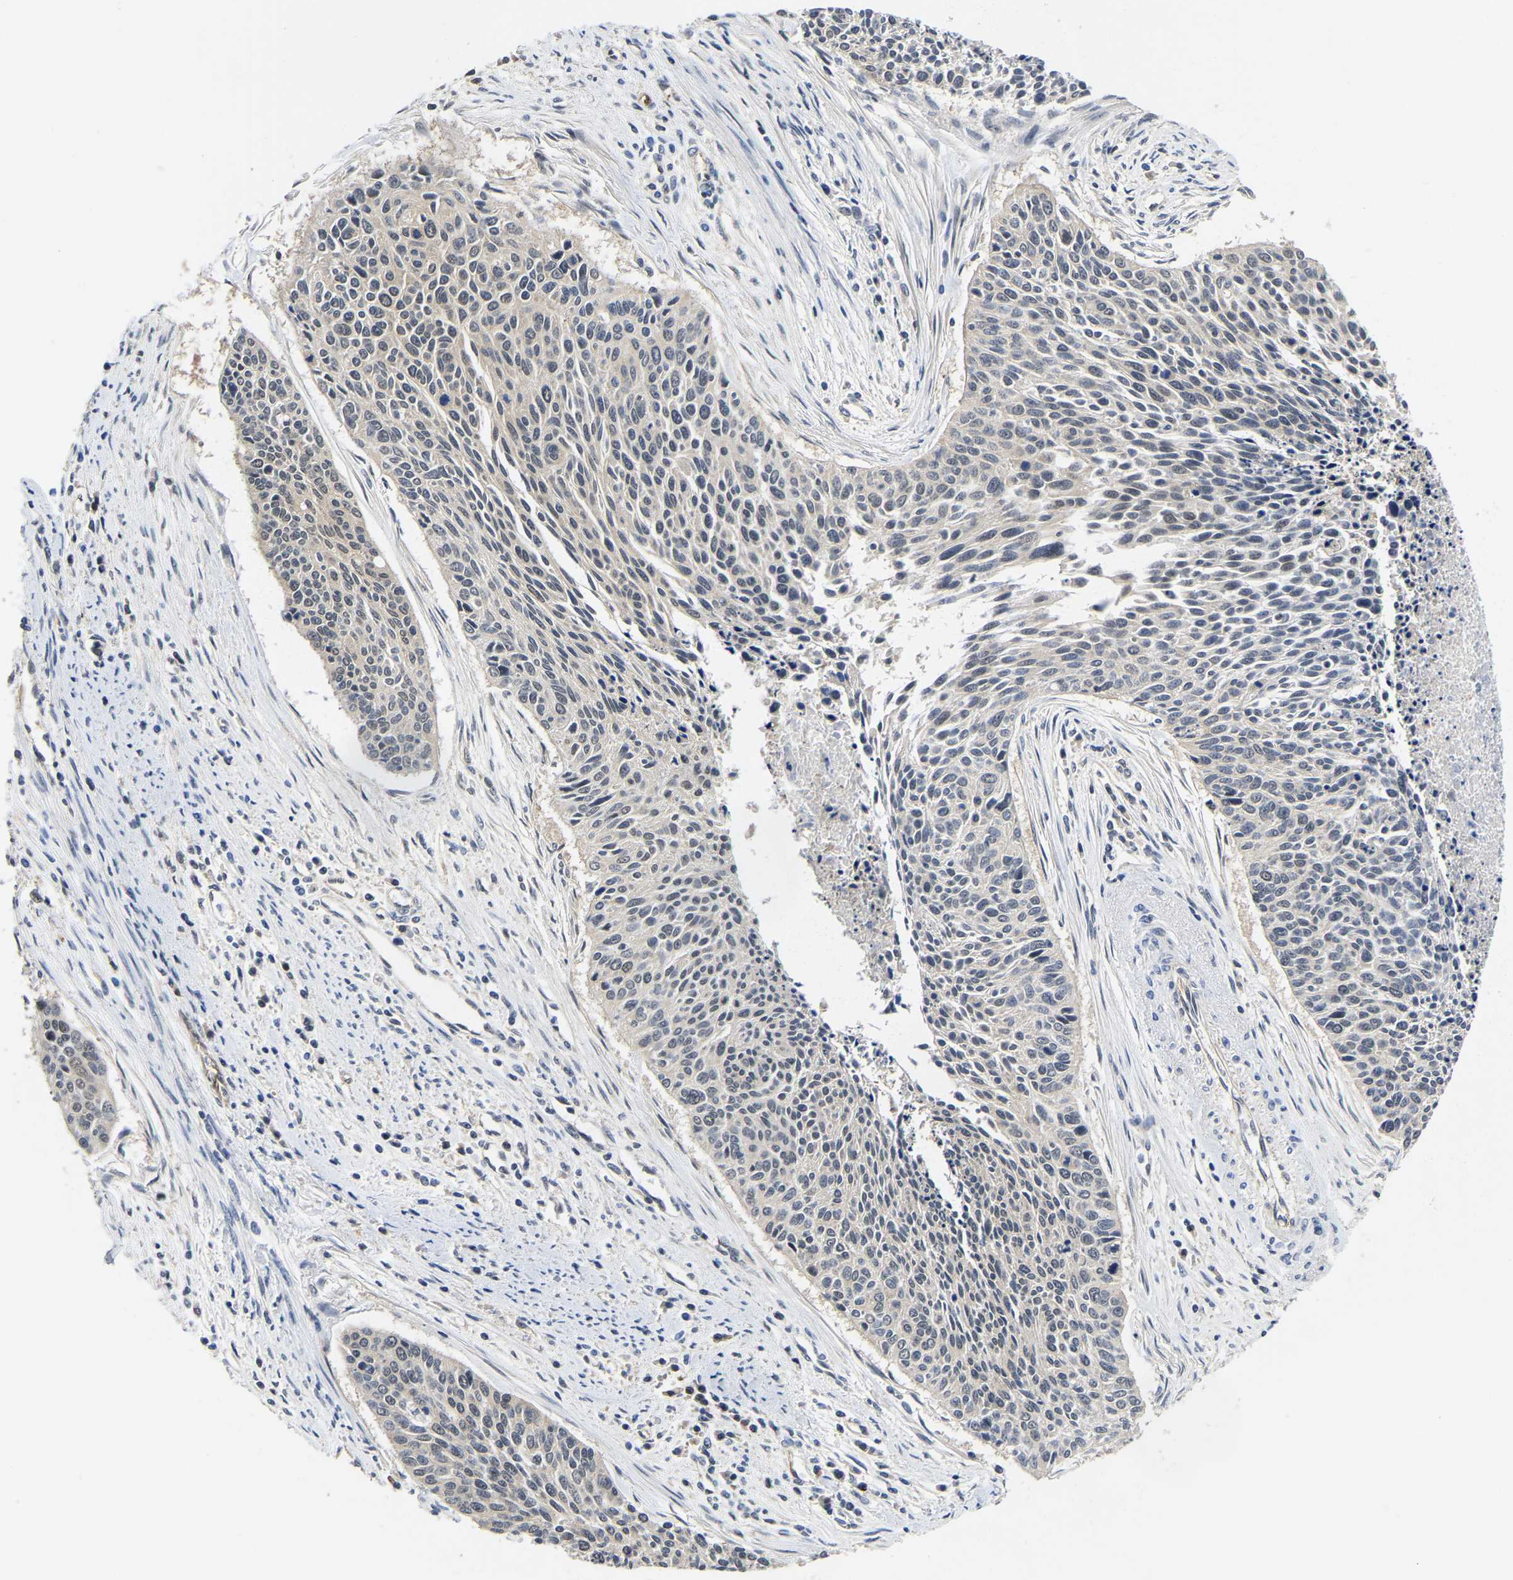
{"staining": {"intensity": "weak", "quantity": "<25%", "location": "cytoplasmic/membranous,nuclear"}, "tissue": "cervical cancer", "cell_type": "Tumor cells", "image_type": "cancer", "snomed": [{"axis": "morphology", "description": "Squamous cell carcinoma, NOS"}, {"axis": "topography", "description": "Cervix"}], "caption": "Tumor cells show no significant protein staining in cervical cancer.", "gene": "MCOLN2", "patient": {"sex": "female", "age": 55}}